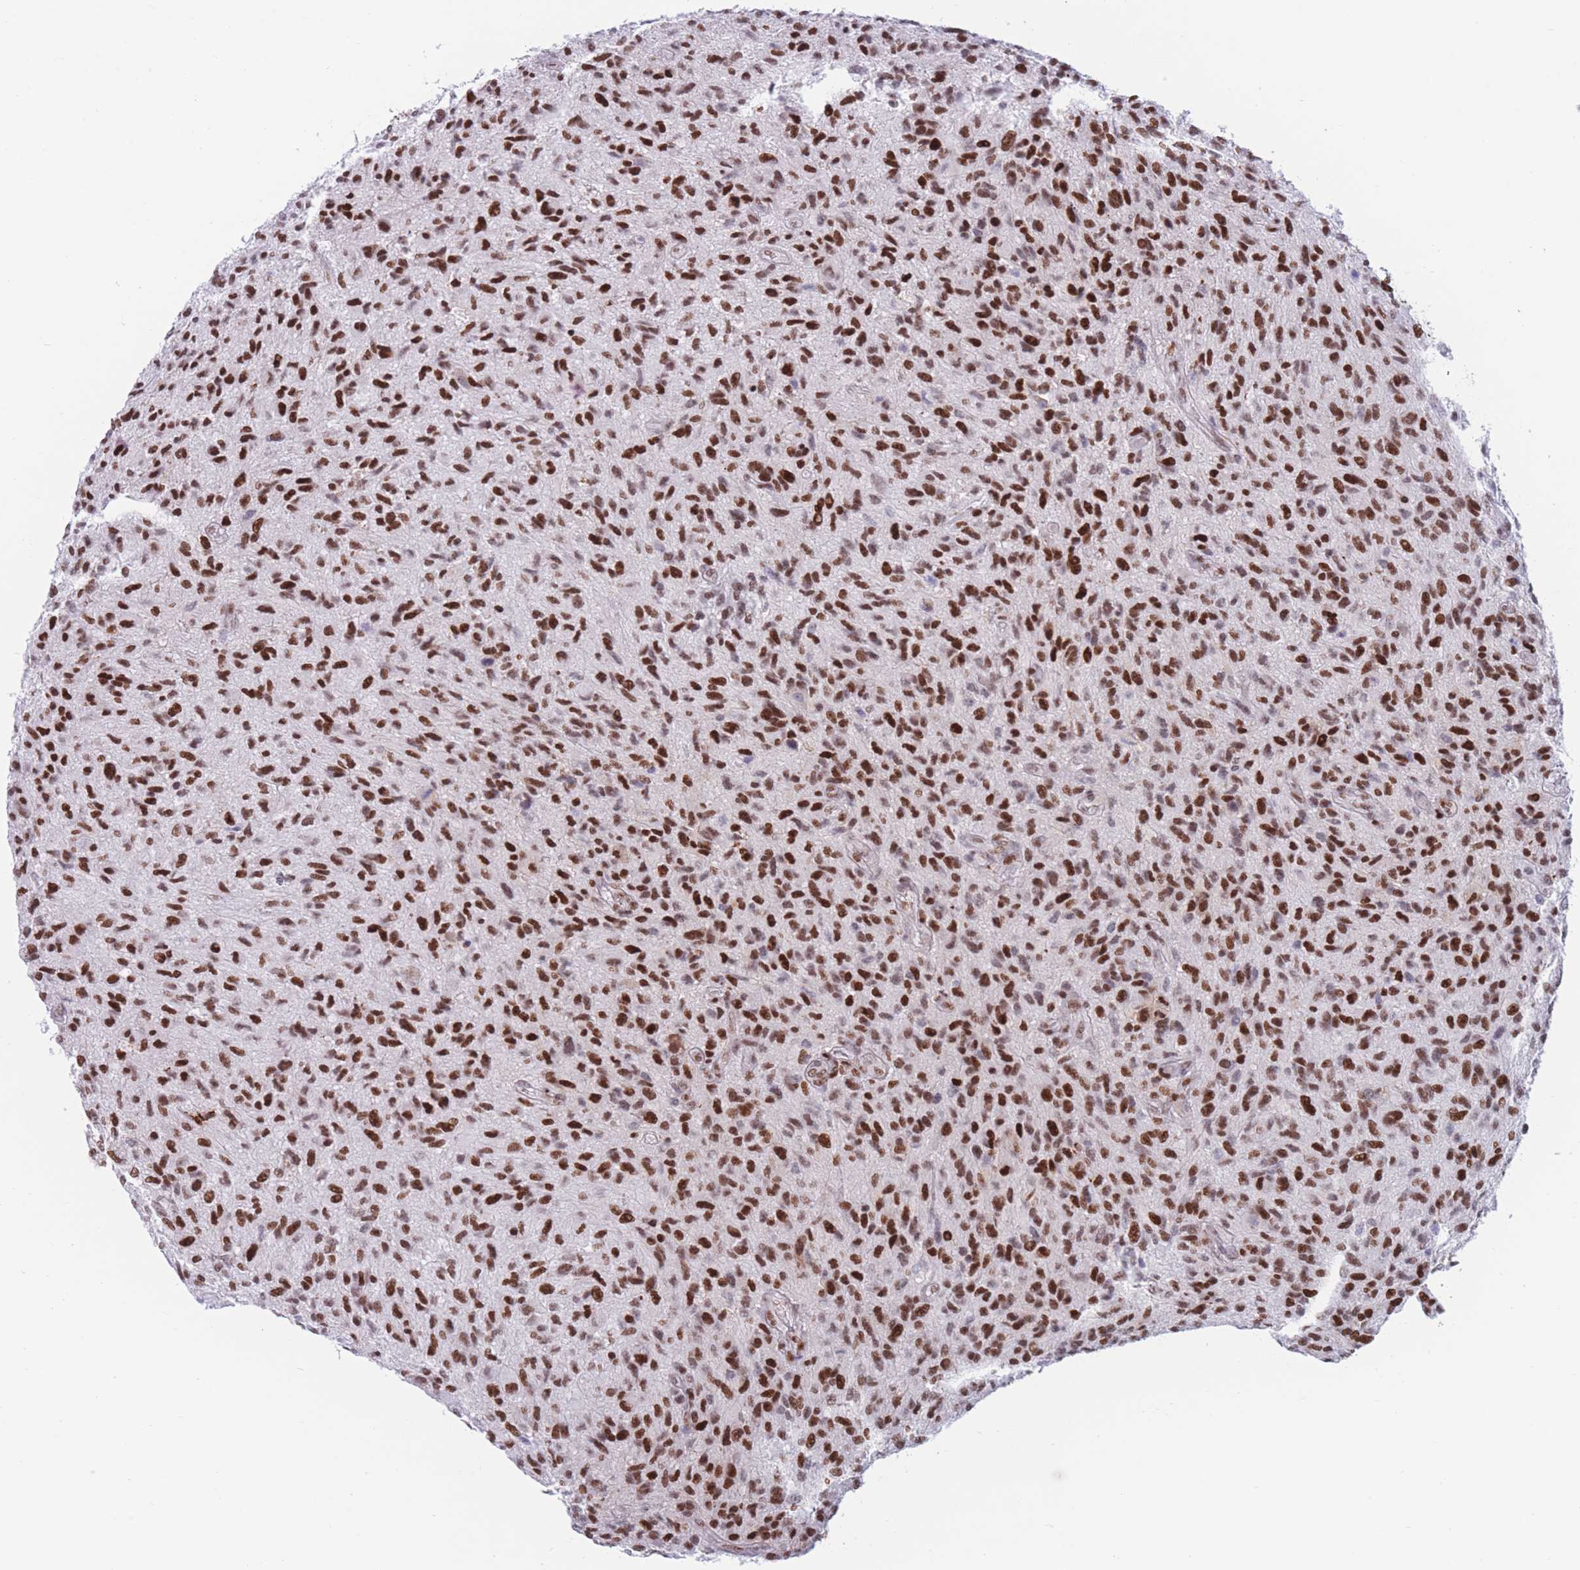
{"staining": {"intensity": "strong", "quantity": ">75%", "location": "nuclear"}, "tissue": "glioma", "cell_type": "Tumor cells", "image_type": "cancer", "snomed": [{"axis": "morphology", "description": "Glioma, malignant, High grade"}, {"axis": "topography", "description": "Brain"}], "caption": "A photomicrograph of malignant glioma (high-grade) stained for a protein demonstrates strong nuclear brown staining in tumor cells. (DAB IHC with brightfield microscopy, high magnification).", "gene": "DNAJC3", "patient": {"sex": "male", "age": 47}}